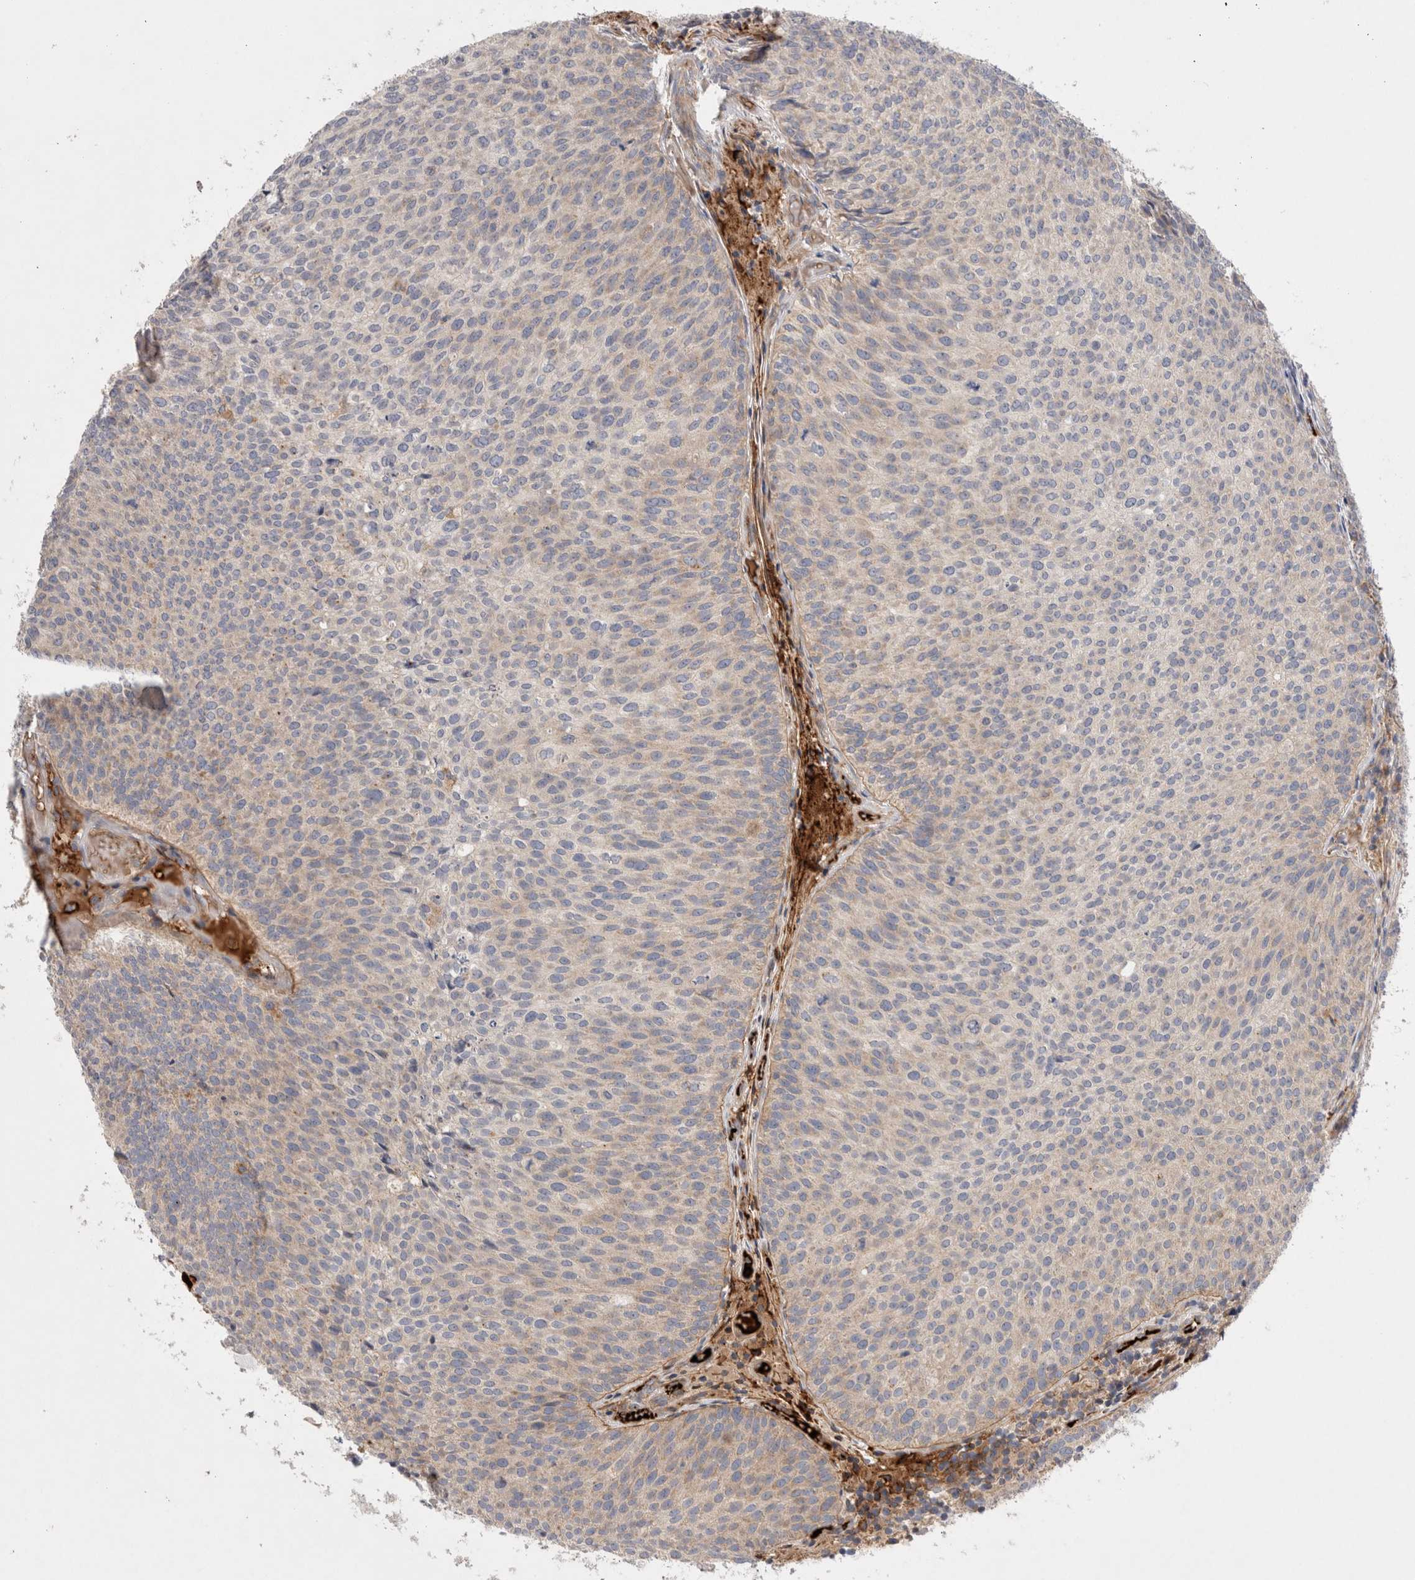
{"staining": {"intensity": "weak", "quantity": "<25%", "location": "cytoplasmic/membranous"}, "tissue": "urothelial cancer", "cell_type": "Tumor cells", "image_type": "cancer", "snomed": [{"axis": "morphology", "description": "Urothelial carcinoma, Low grade"}, {"axis": "topography", "description": "Urinary bladder"}], "caption": "Tumor cells show no significant protein expression in urothelial cancer.", "gene": "TBC1D16", "patient": {"sex": "male", "age": 86}}